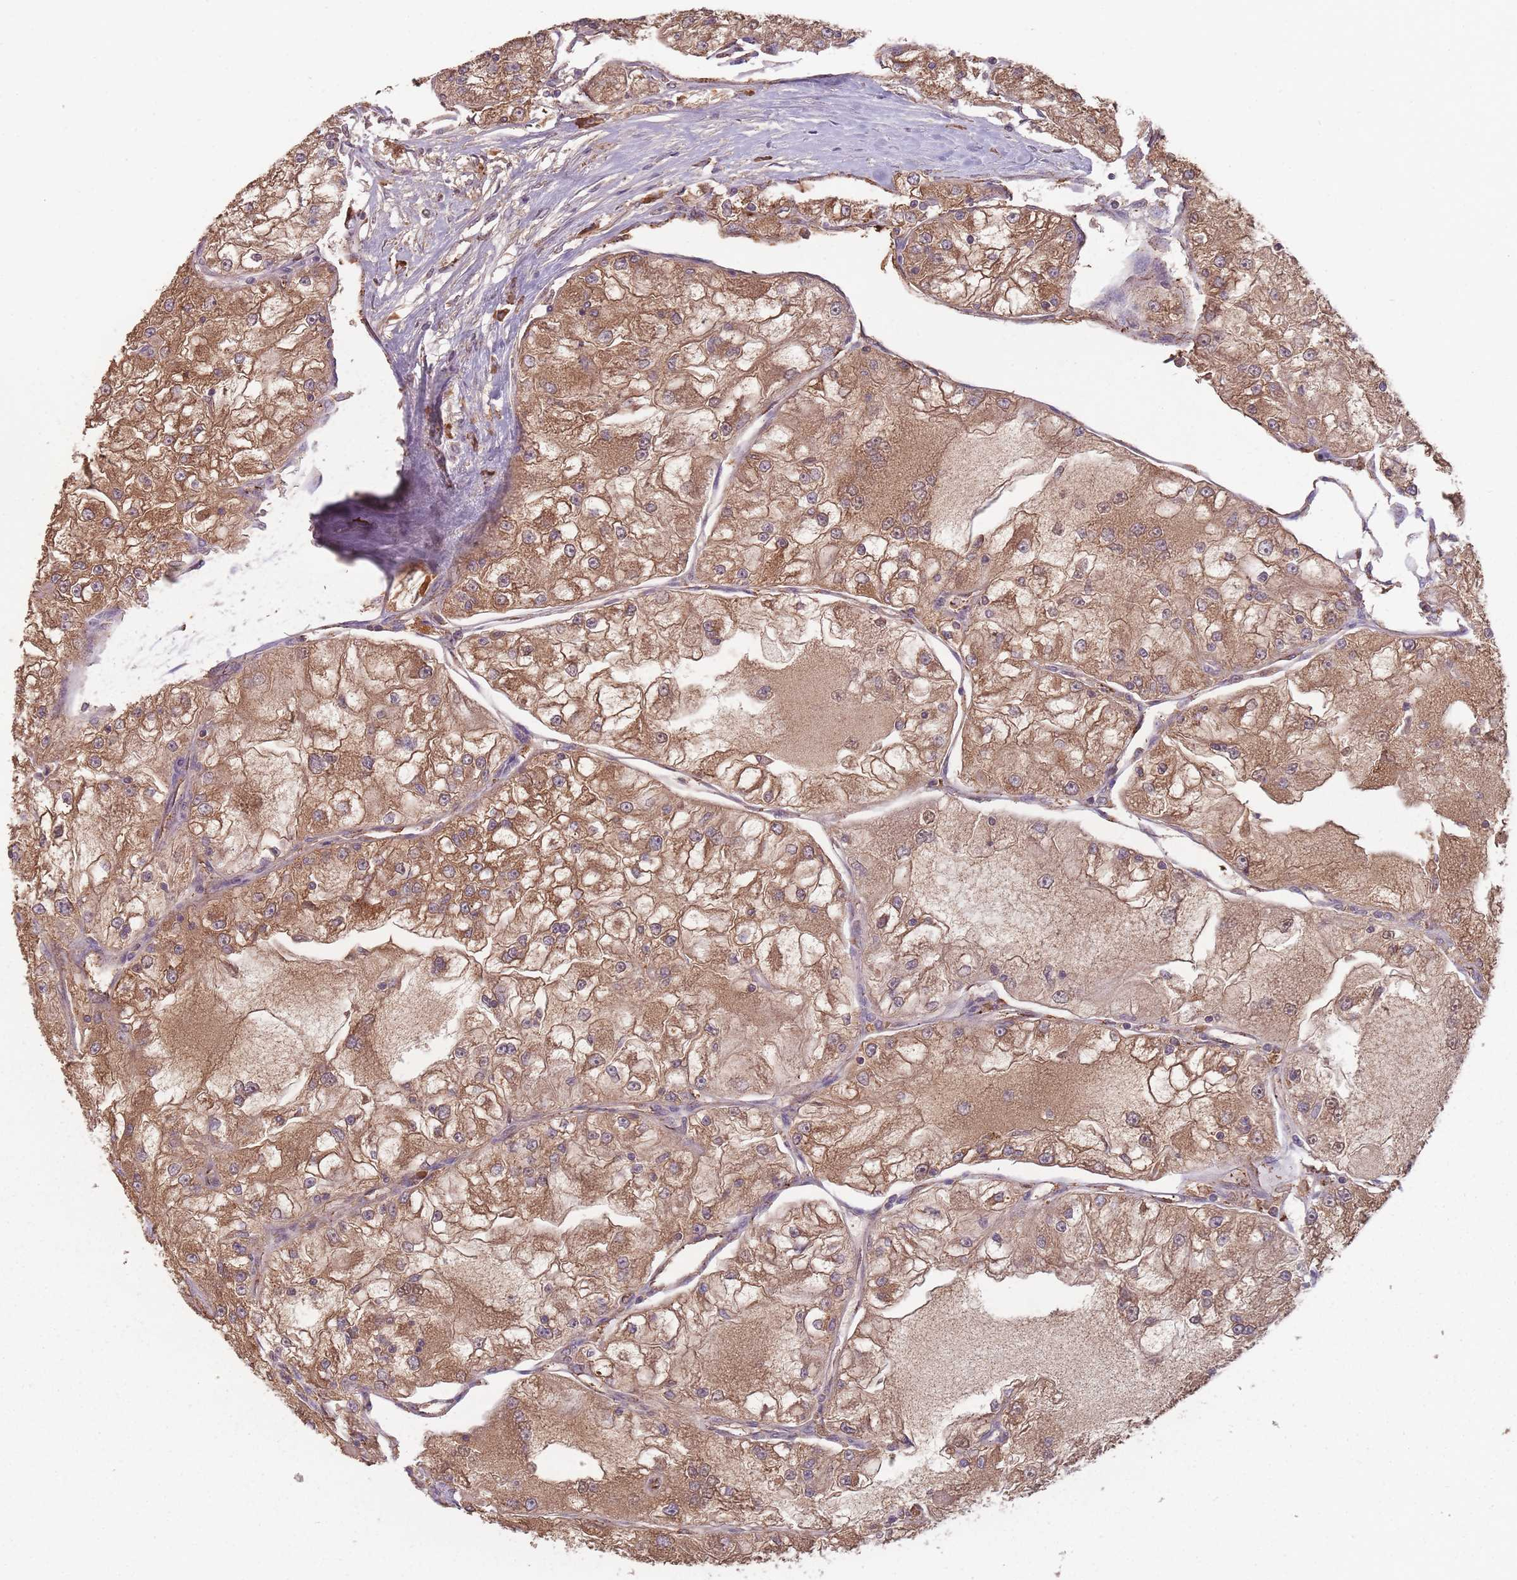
{"staining": {"intensity": "moderate", "quantity": ">75%", "location": "cytoplasmic/membranous"}, "tissue": "renal cancer", "cell_type": "Tumor cells", "image_type": "cancer", "snomed": [{"axis": "morphology", "description": "Adenocarcinoma, NOS"}, {"axis": "topography", "description": "Kidney"}], "caption": "Adenocarcinoma (renal) stained with immunohistochemistry demonstrates moderate cytoplasmic/membranous expression in about >75% of tumor cells.", "gene": "SANBR", "patient": {"sex": "female", "age": 72}}